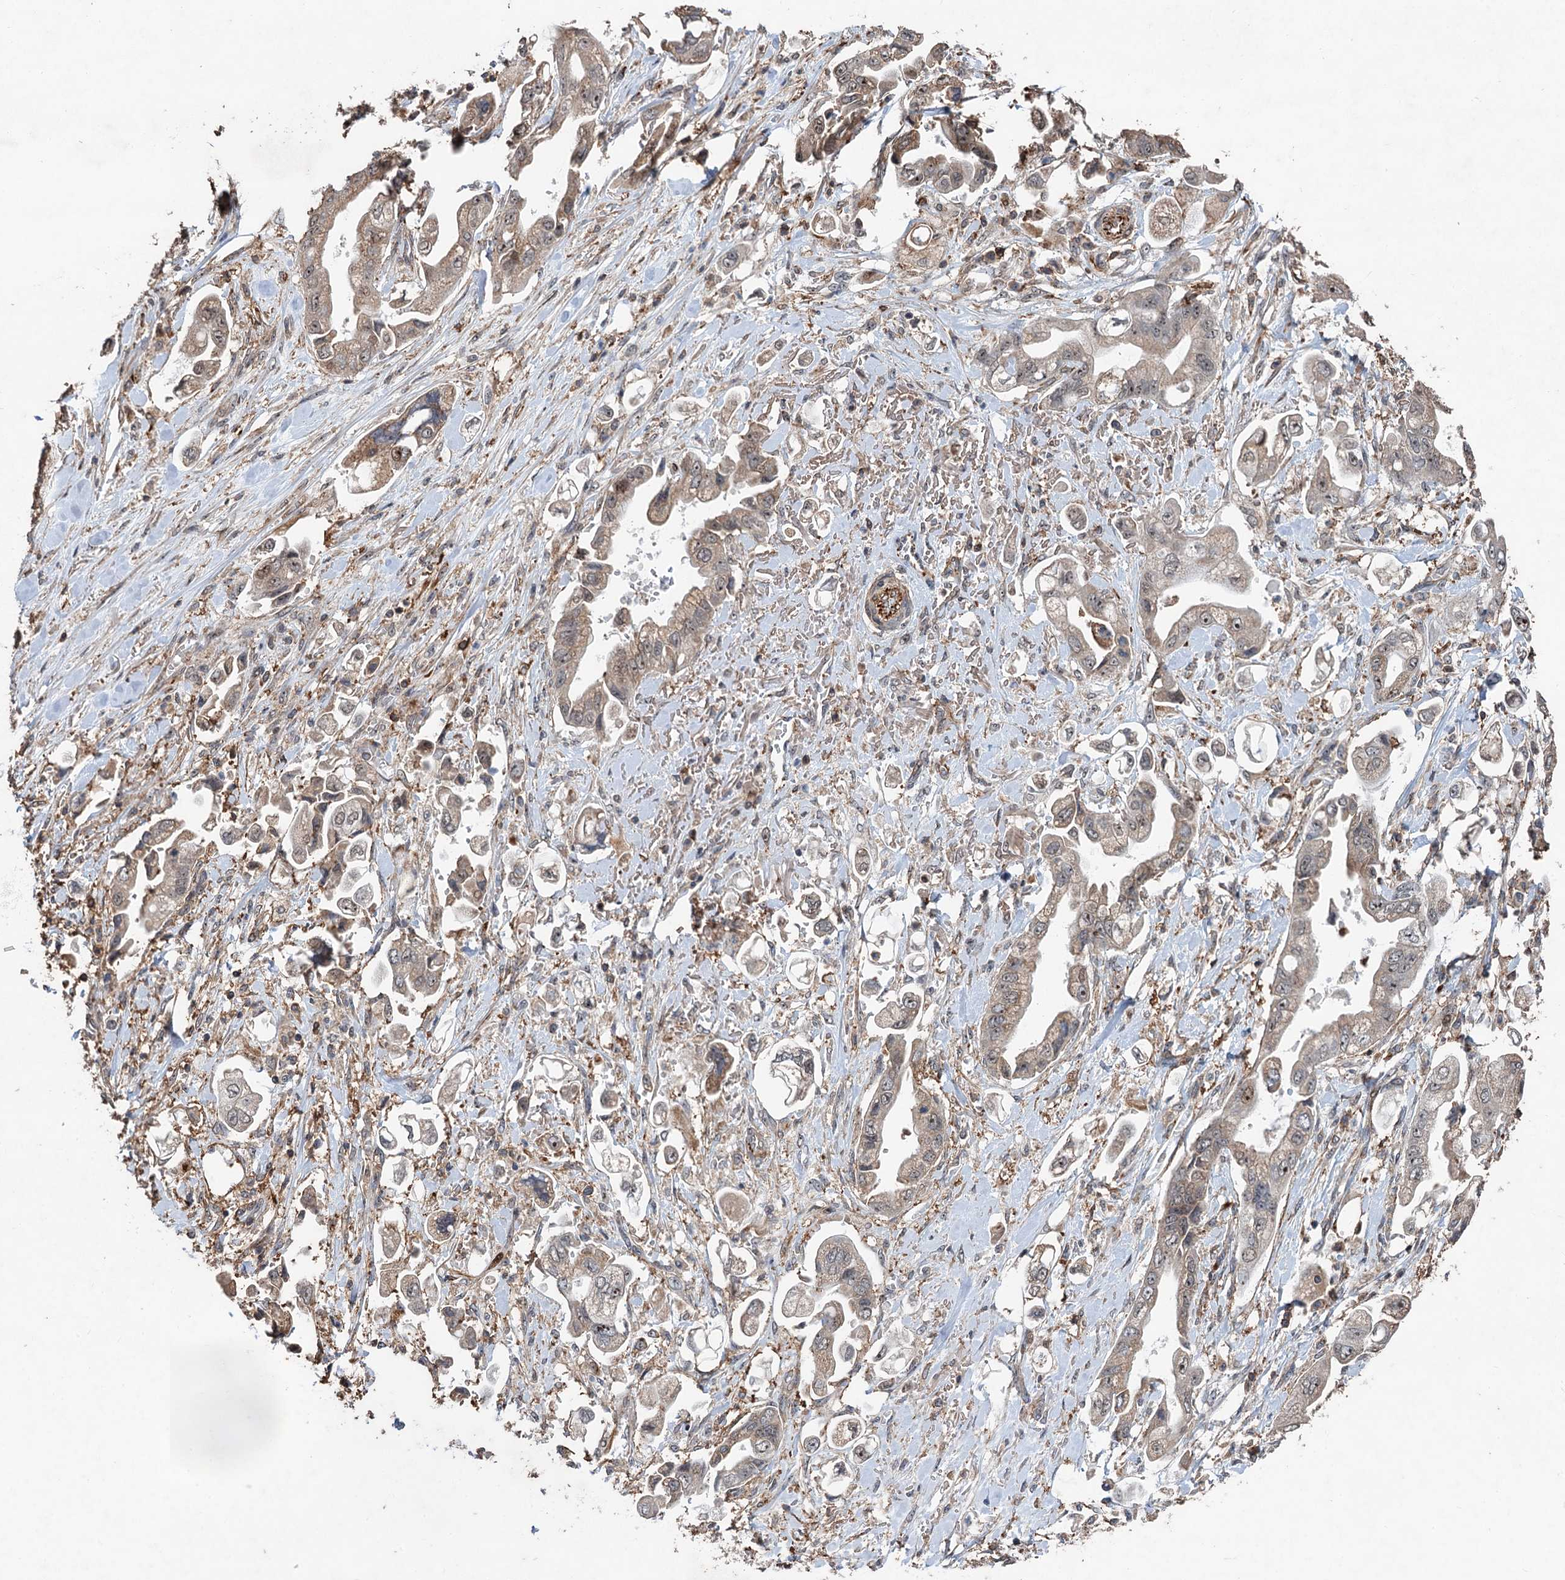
{"staining": {"intensity": "weak", "quantity": ">75%", "location": "cytoplasmic/membranous,nuclear"}, "tissue": "stomach cancer", "cell_type": "Tumor cells", "image_type": "cancer", "snomed": [{"axis": "morphology", "description": "Adenocarcinoma, NOS"}, {"axis": "topography", "description": "Stomach"}], "caption": "A brown stain shows weak cytoplasmic/membranous and nuclear staining of a protein in stomach cancer (adenocarcinoma) tumor cells.", "gene": "TMA16", "patient": {"sex": "male", "age": 62}}